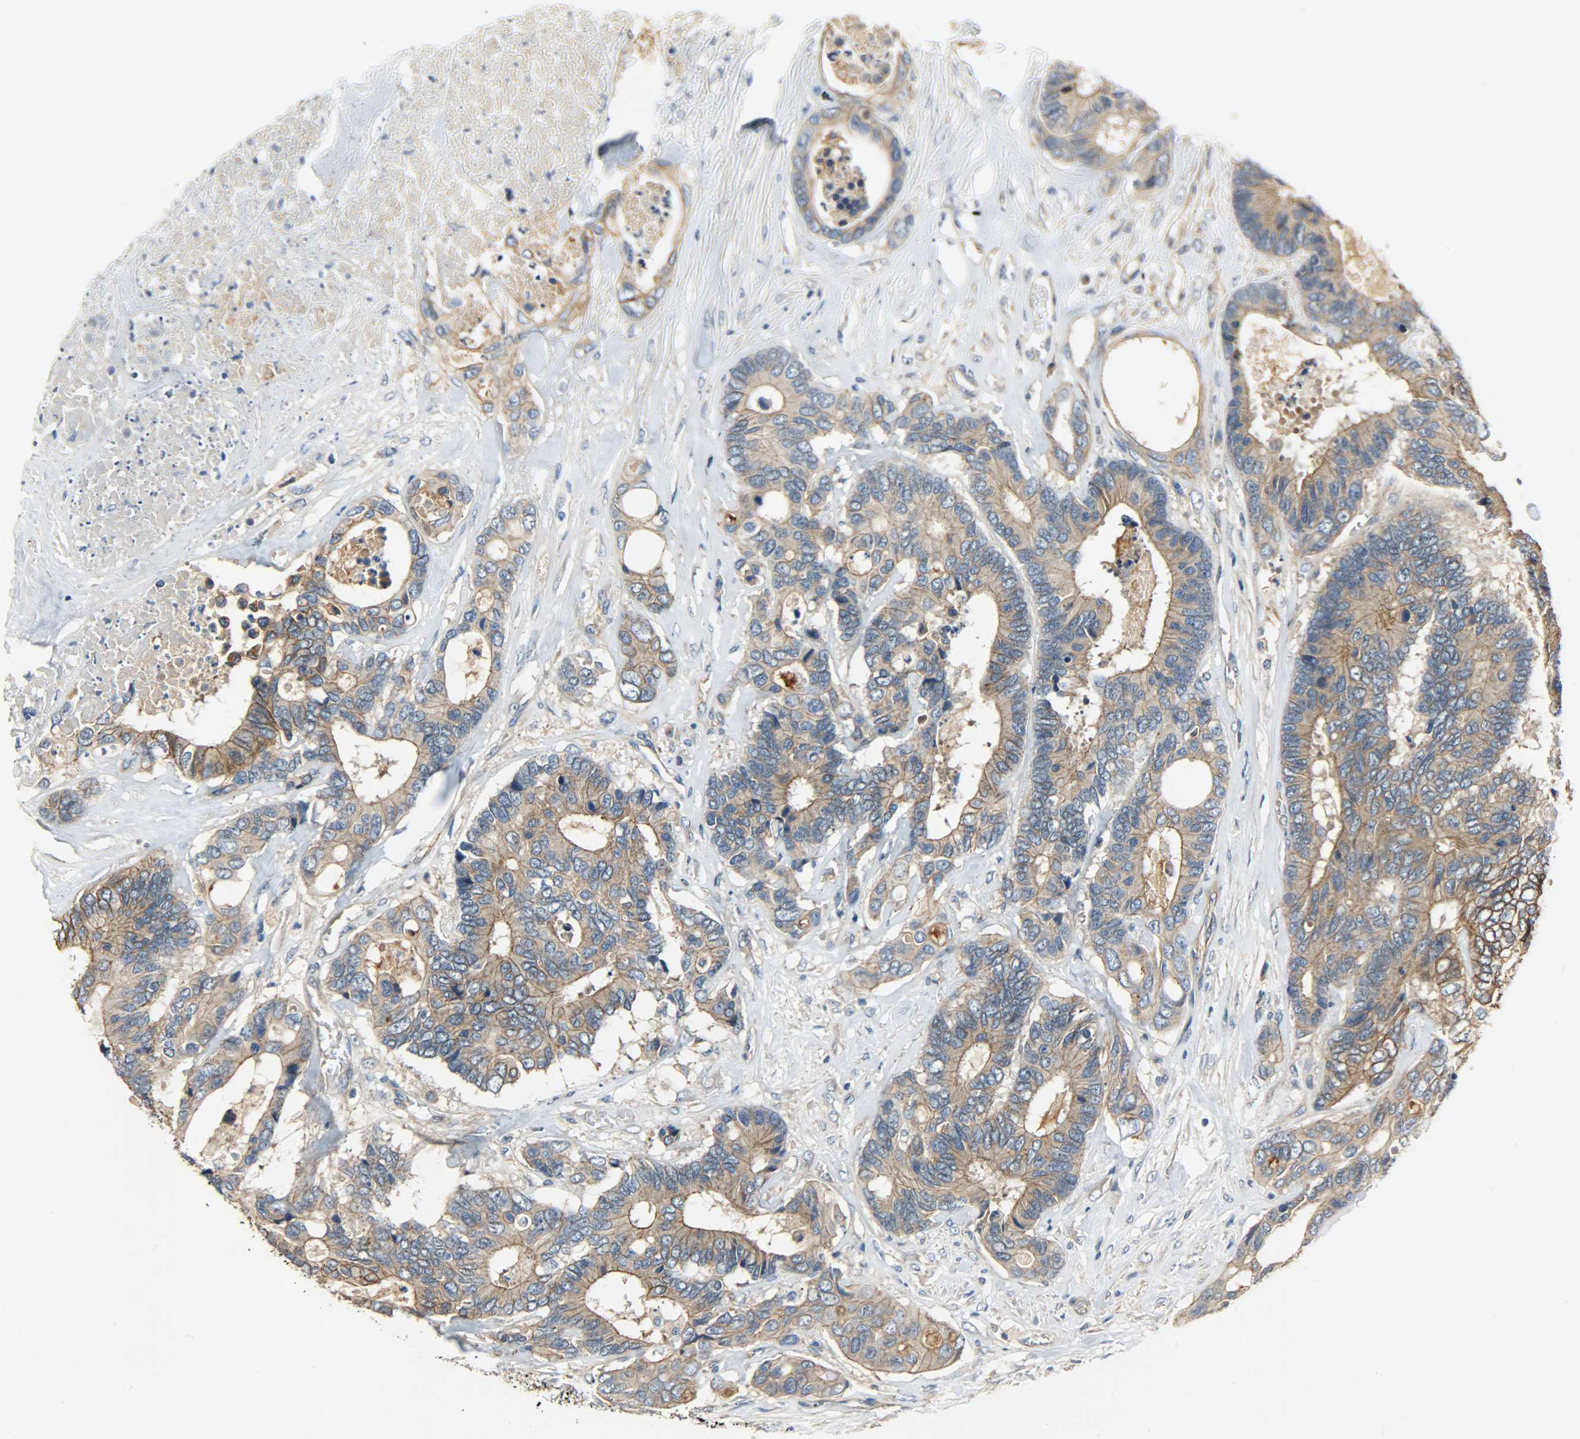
{"staining": {"intensity": "moderate", "quantity": ">75%", "location": "cytoplasmic/membranous"}, "tissue": "colorectal cancer", "cell_type": "Tumor cells", "image_type": "cancer", "snomed": [{"axis": "morphology", "description": "Adenocarcinoma, NOS"}, {"axis": "topography", "description": "Rectum"}], "caption": "This is a photomicrograph of immunohistochemistry staining of adenocarcinoma (colorectal), which shows moderate expression in the cytoplasmic/membranous of tumor cells.", "gene": "KIAA1217", "patient": {"sex": "male", "age": 55}}